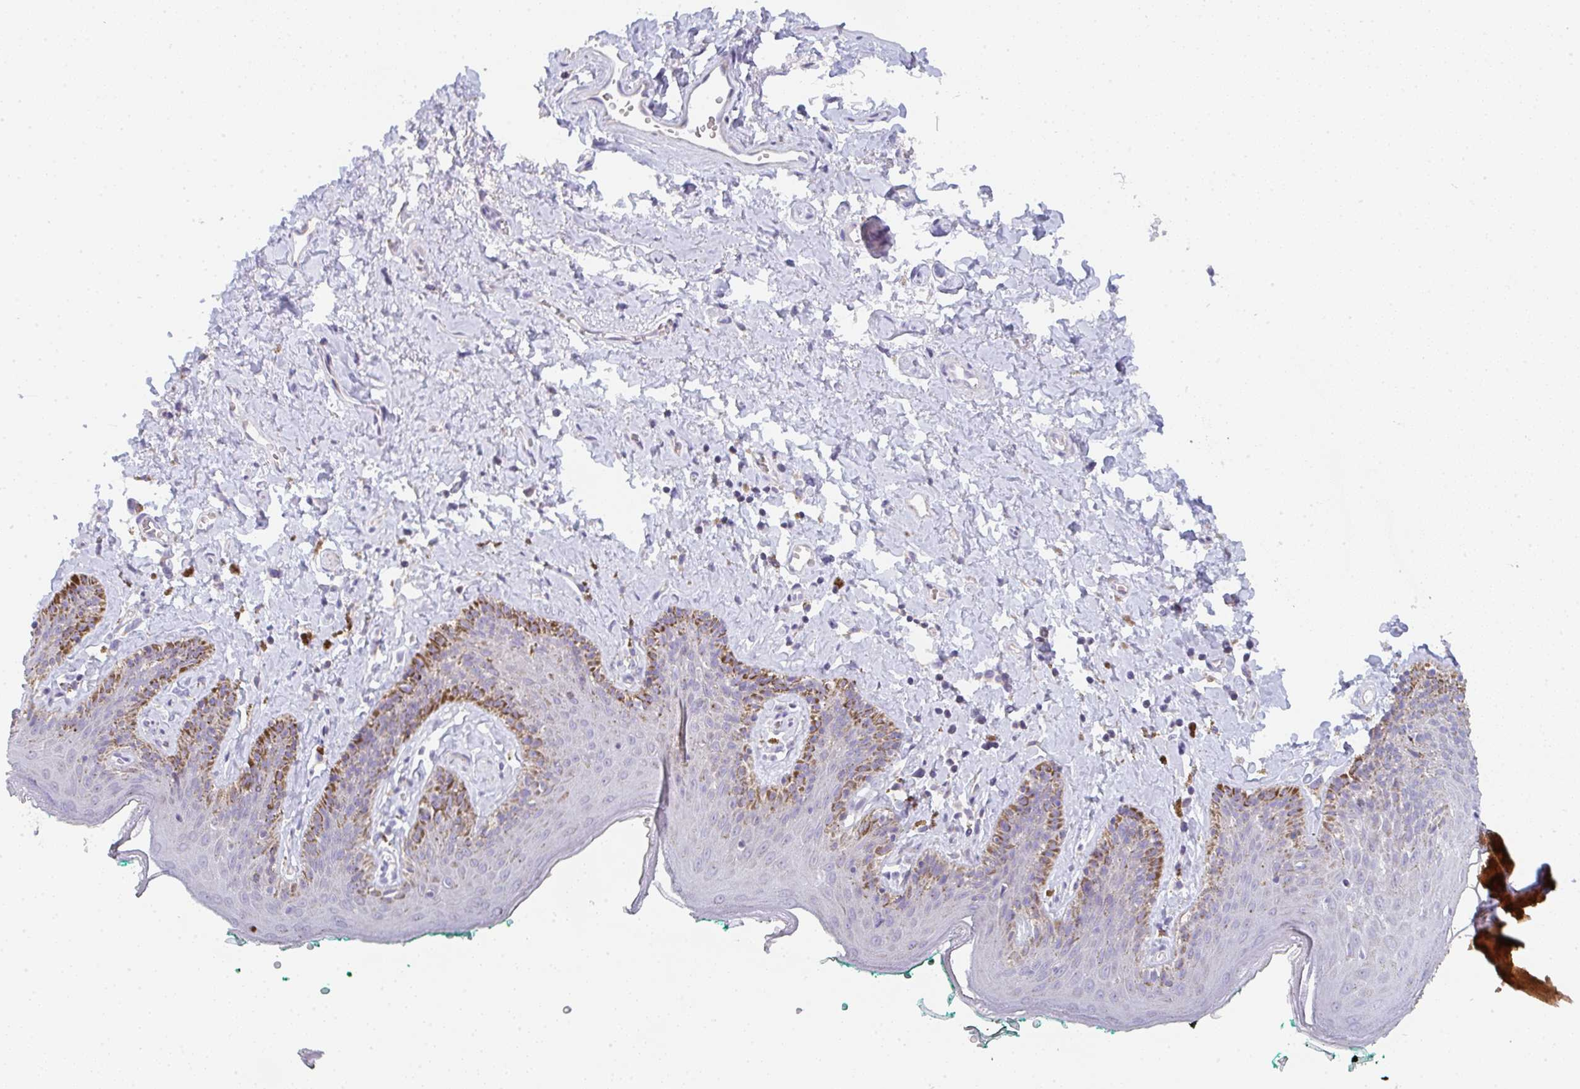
{"staining": {"intensity": "moderate", "quantity": "<25%", "location": "cytoplasmic/membranous"}, "tissue": "skin", "cell_type": "Epidermal cells", "image_type": "normal", "snomed": [{"axis": "morphology", "description": "Normal tissue, NOS"}, {"axis": "topography", "description": "Vulva"}, {"axis": "topography", "description": "Peripheral nerve tissue"}], "caption": "Immunohistochemistry micrograph of normal skin: human skin stained using immunohistochemistry (IHC) demonstrates low levels of moderate protein expression localized specifically in the cytoplasmic/membranous of epidermal cells, appearing as a cytoplasmic/membranous brown color.", "gene": "CACNA1S", "patient": {"sex": "female", "age": 66}}